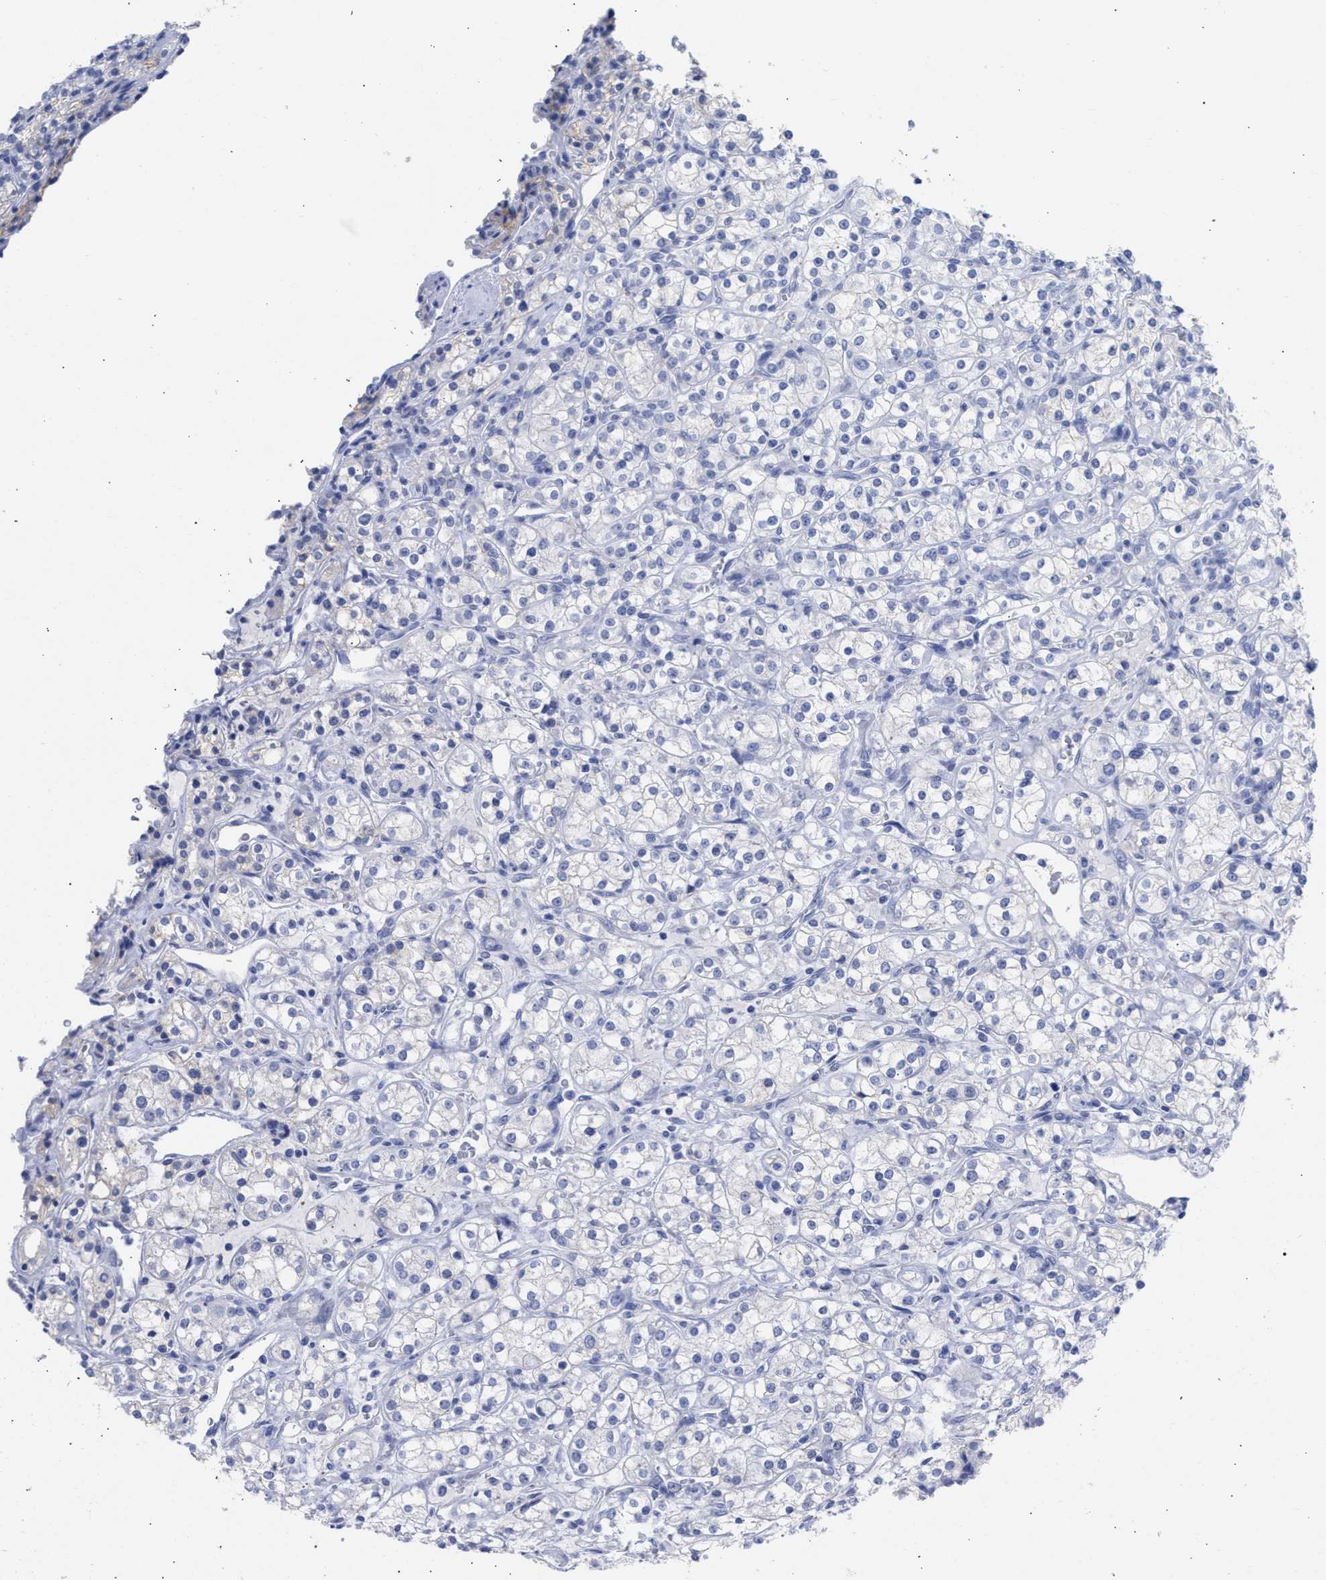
{"staining": {"intensity": "negative", "quantity": "none", "location": "none"}, "tissue": "renal cancer", "cell_type": "Tumor cells", "image_type": "cancer", "snomed": [{"axis": "morphology", "description": "Adenocarcinoma, NOS"}, {"axis": "topography", "description": "Kidney"}], "caption": "Tumor cells are negative for protein expression in human renal adenocarcinoma.", "gene": "NCAM1", "patient": {"sex": "male", "age": 77}}